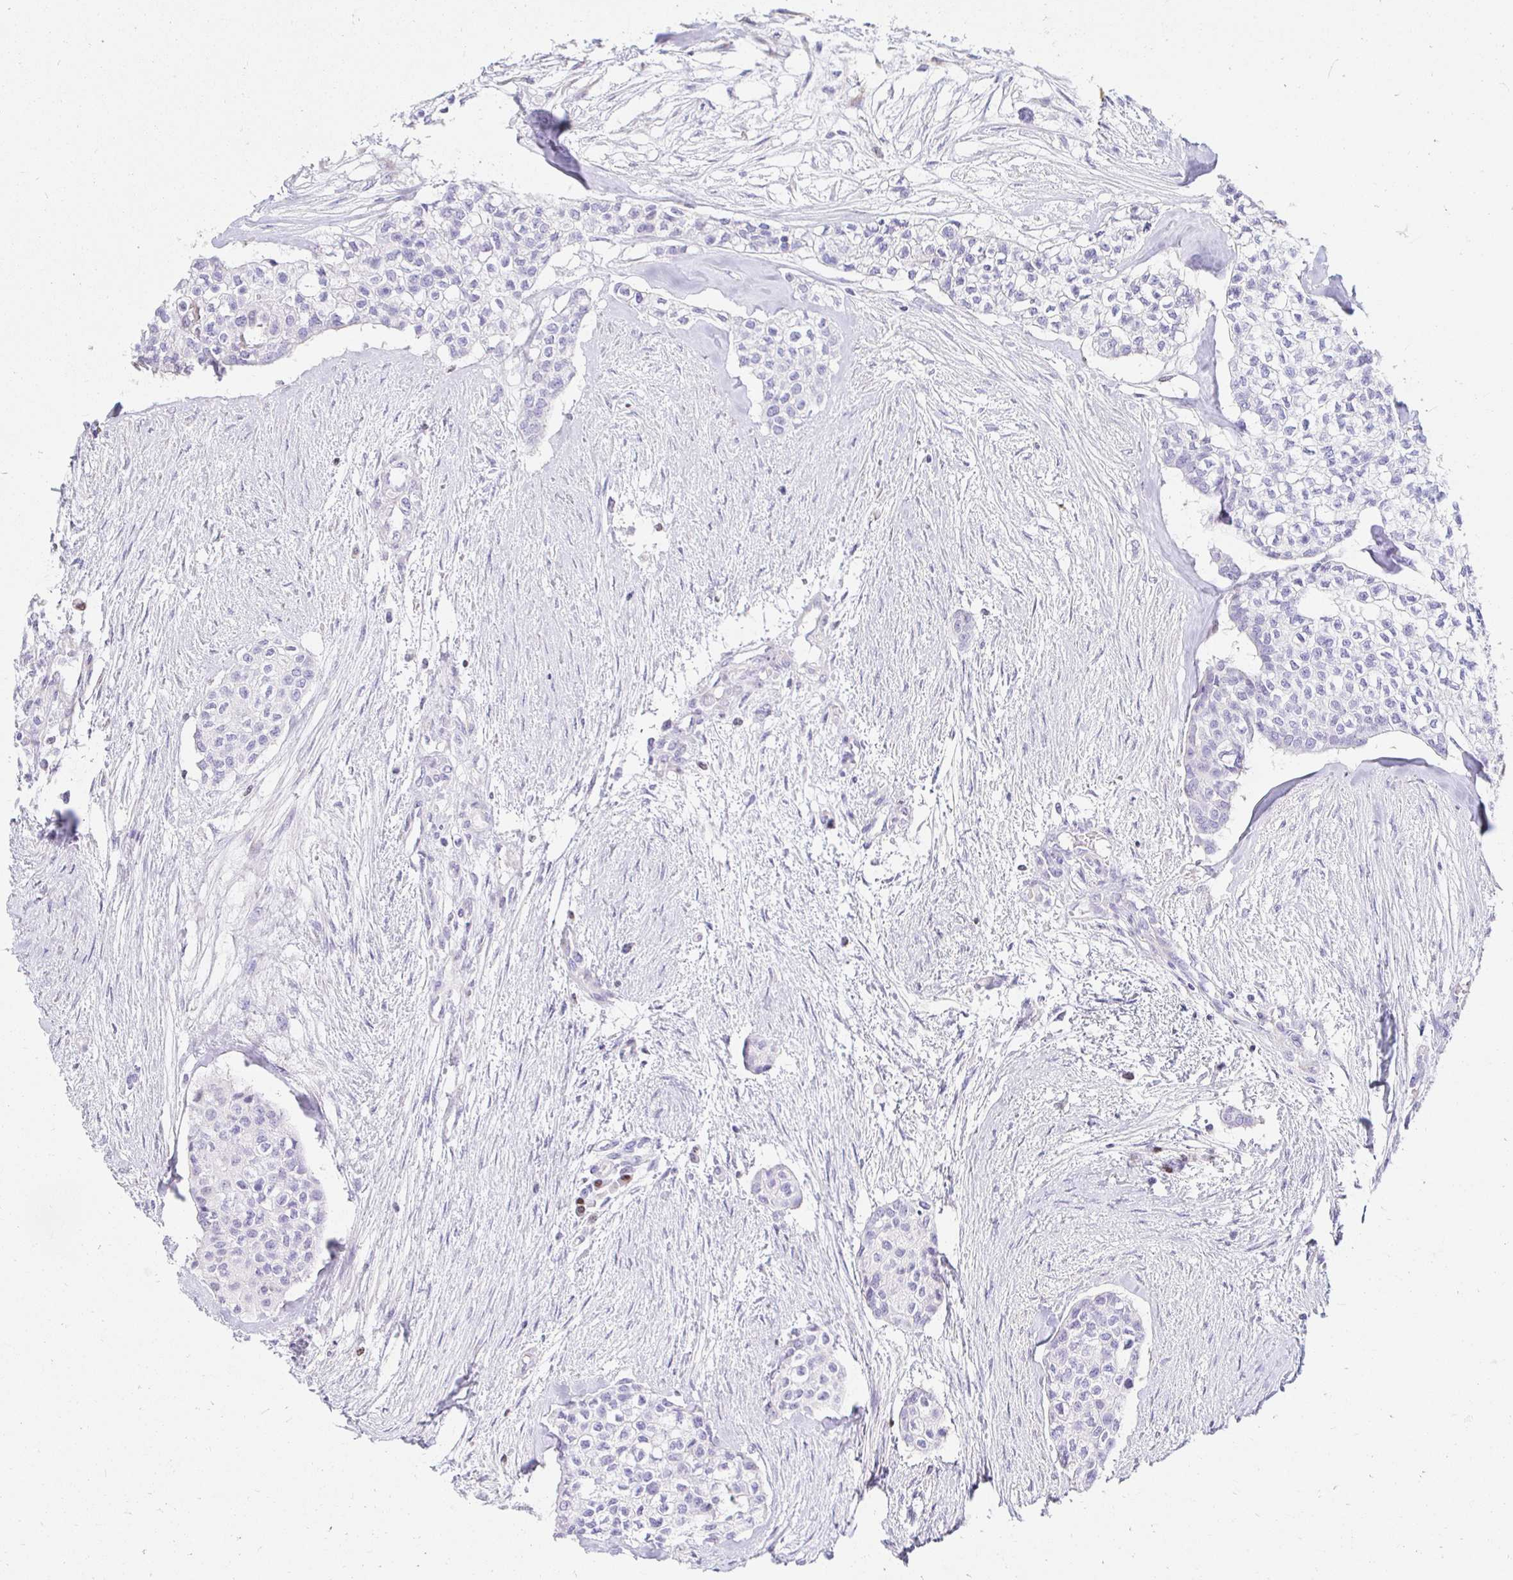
{"staining": {"intensity": "negative", "quantity": "none", "location": "none"}, "tissue": "head and neck cancer", "cell_type": "Tumor cells", "image_type": "cancer", "snomed": [{"axis": "morphology", "description": "Adenocarcinoma, NOS"}, {"axis": "topography", "description": "Head-Neck"}], "caption": "This is a photomicrograph of immunohistochemistry (IHC) staining of head and neck cancer, which shows no positivity in tumor cells.", "gene": "CAPSL", "patient": {"sex": "male", "age": 81}}